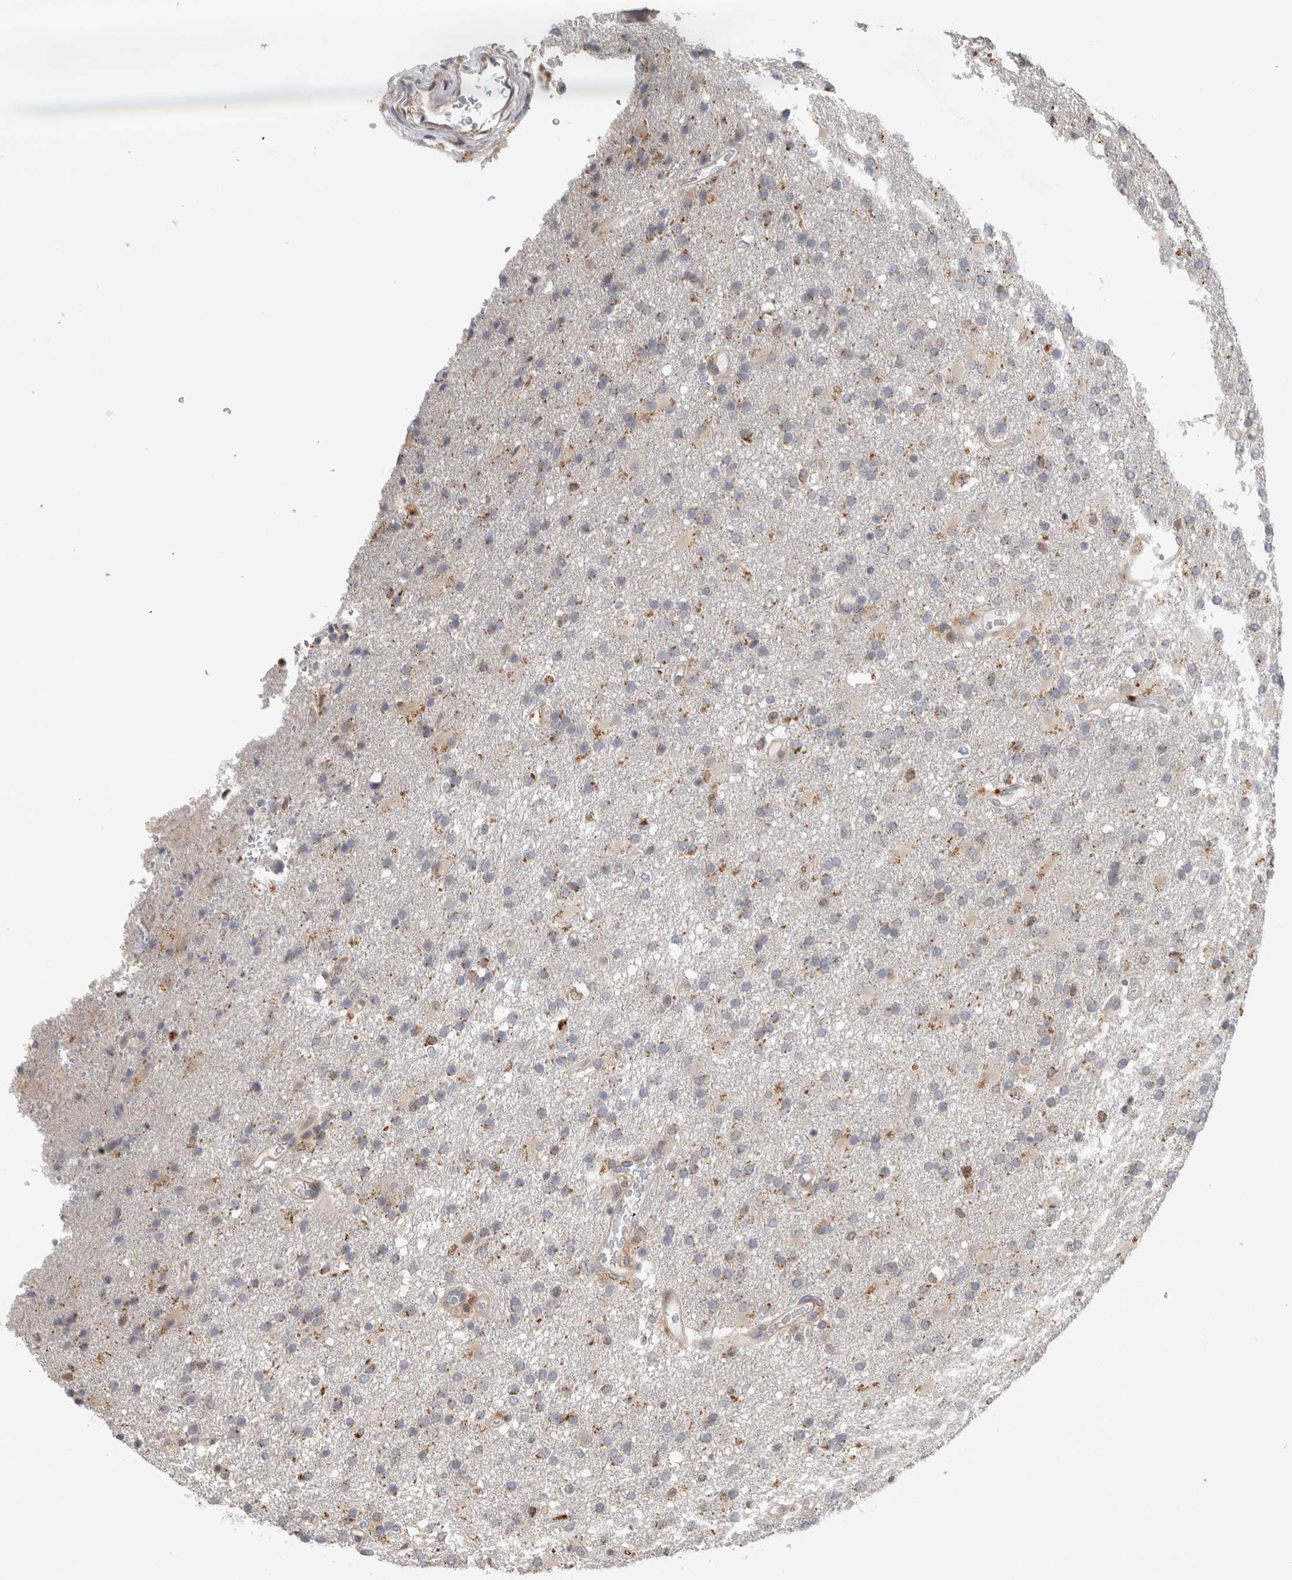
{"staining": {"intensity": "moderate", "quantity": "<25%", "location": "cytoplasmic/membranous"}, "tissue": "glioma", "cell_type": "Tumor cells", "image_type": "cancer", "snomed": [{"axis": "morphology", "description": "Glioma, malignant, High grade"}, {"axis": "topography", "description": "Brain"}], "caption": "Brown immunohistochemical staining in glioma exhibits moderate cytoplasmic/membranous expression in about <25% of tumor cells.", "gene": "NAB2", "patient": {"sex": "male", "age": 72}}